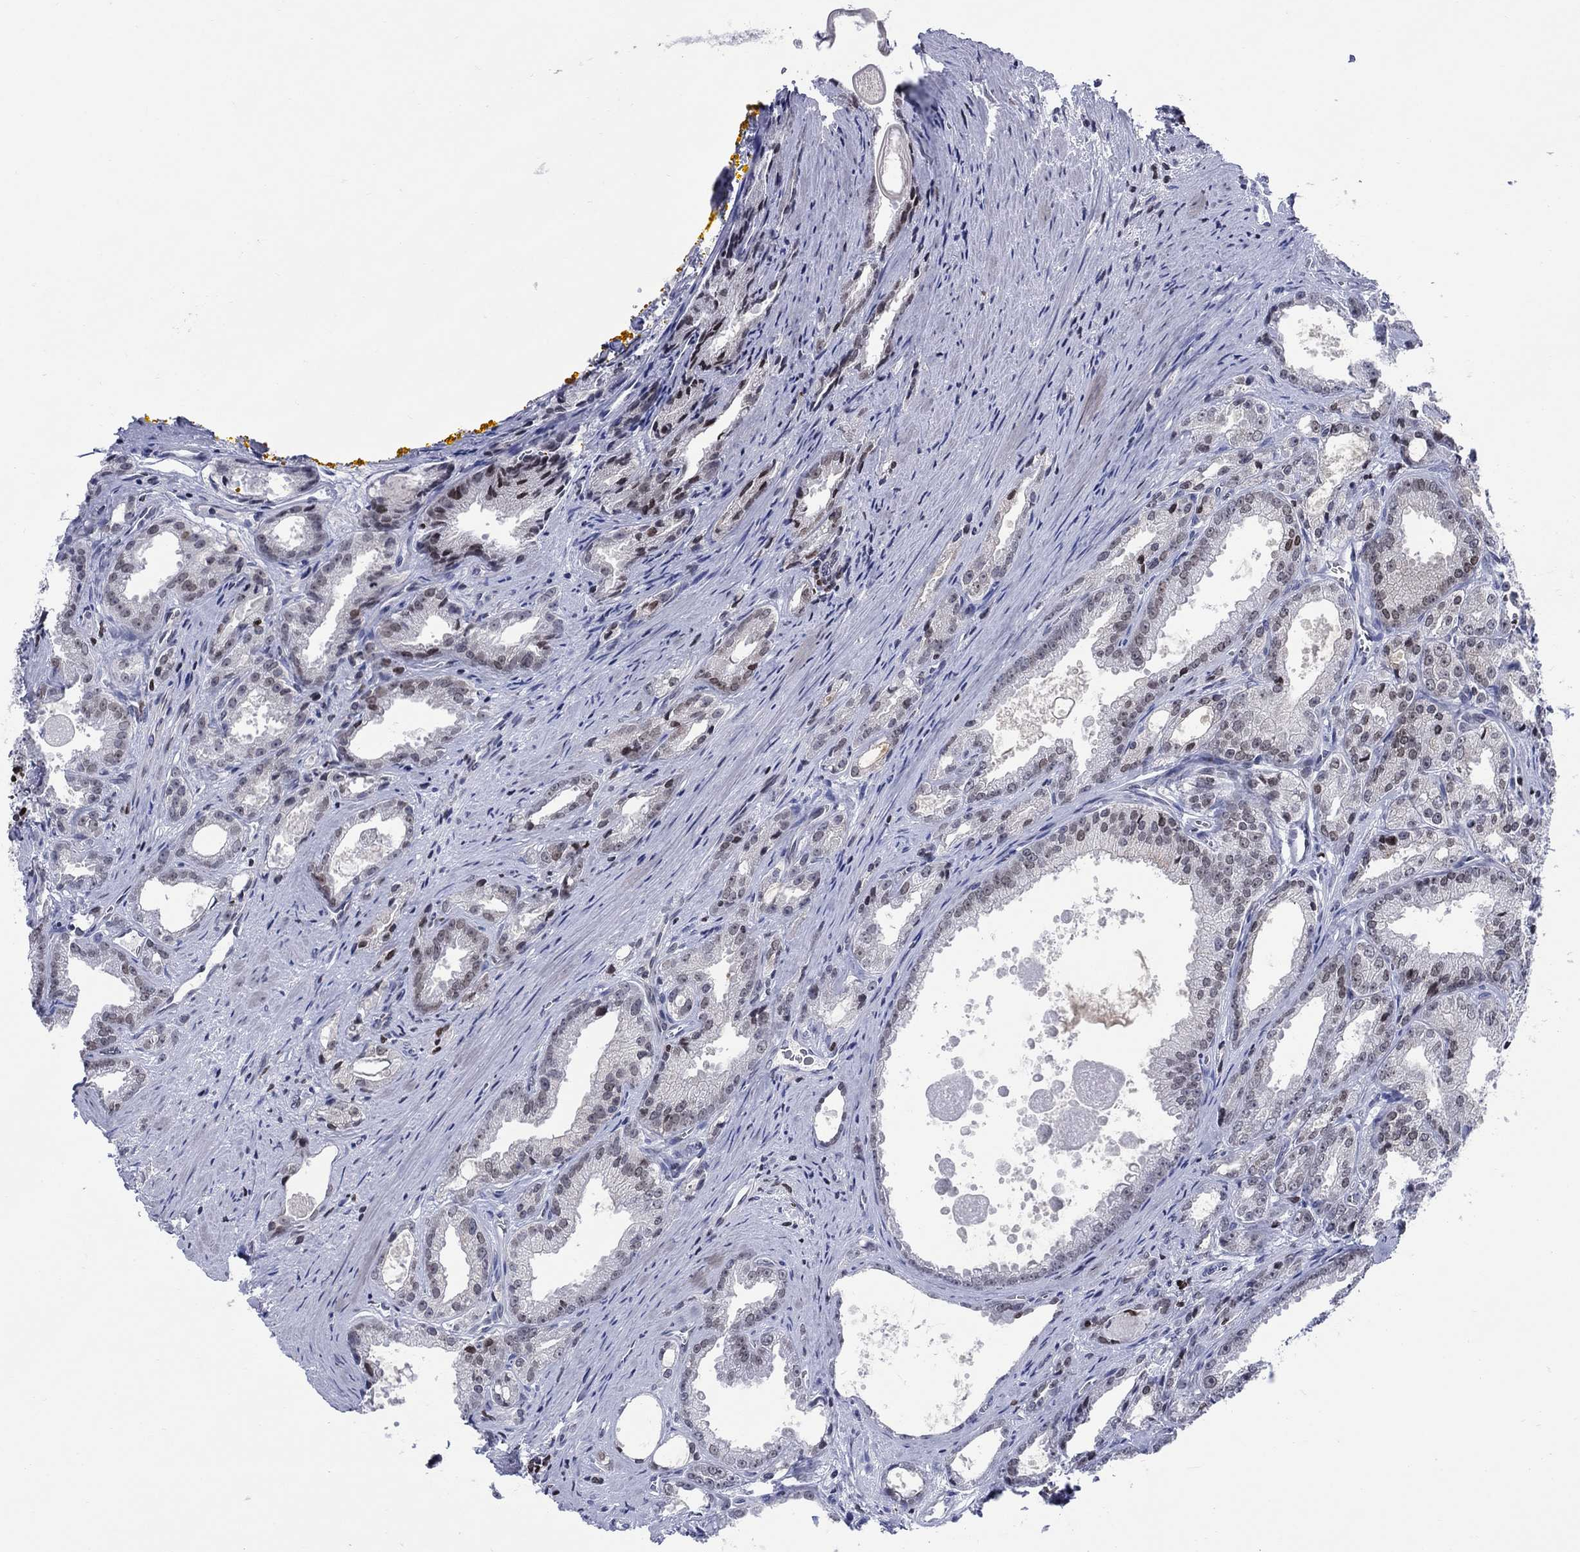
{"staining": {"intensity": "weak", "quantity": "25%-75%", "location": "nuclear"}, "tissue": "prostate cancer", "cell_type": "Tumor cells", "image_type": "cancer", "snomed": [{"axis": "morphology", "description": "Adenocarcinoma, NOS"}, {"axis": "morphology", "description": "Adenocarcinoma, High grade"}, {"axis": "topography", "description": "Prostate"}], "caption": "Approximately 25%-75% of tumor cells in human prostate cancer (adenocarcinoma (high-grade)) display weak nuclear protein expression as visualized by brown immunohistochemical staining.", "gene": "HMGA1", "patient": {"sex": "male", "age": 70}}